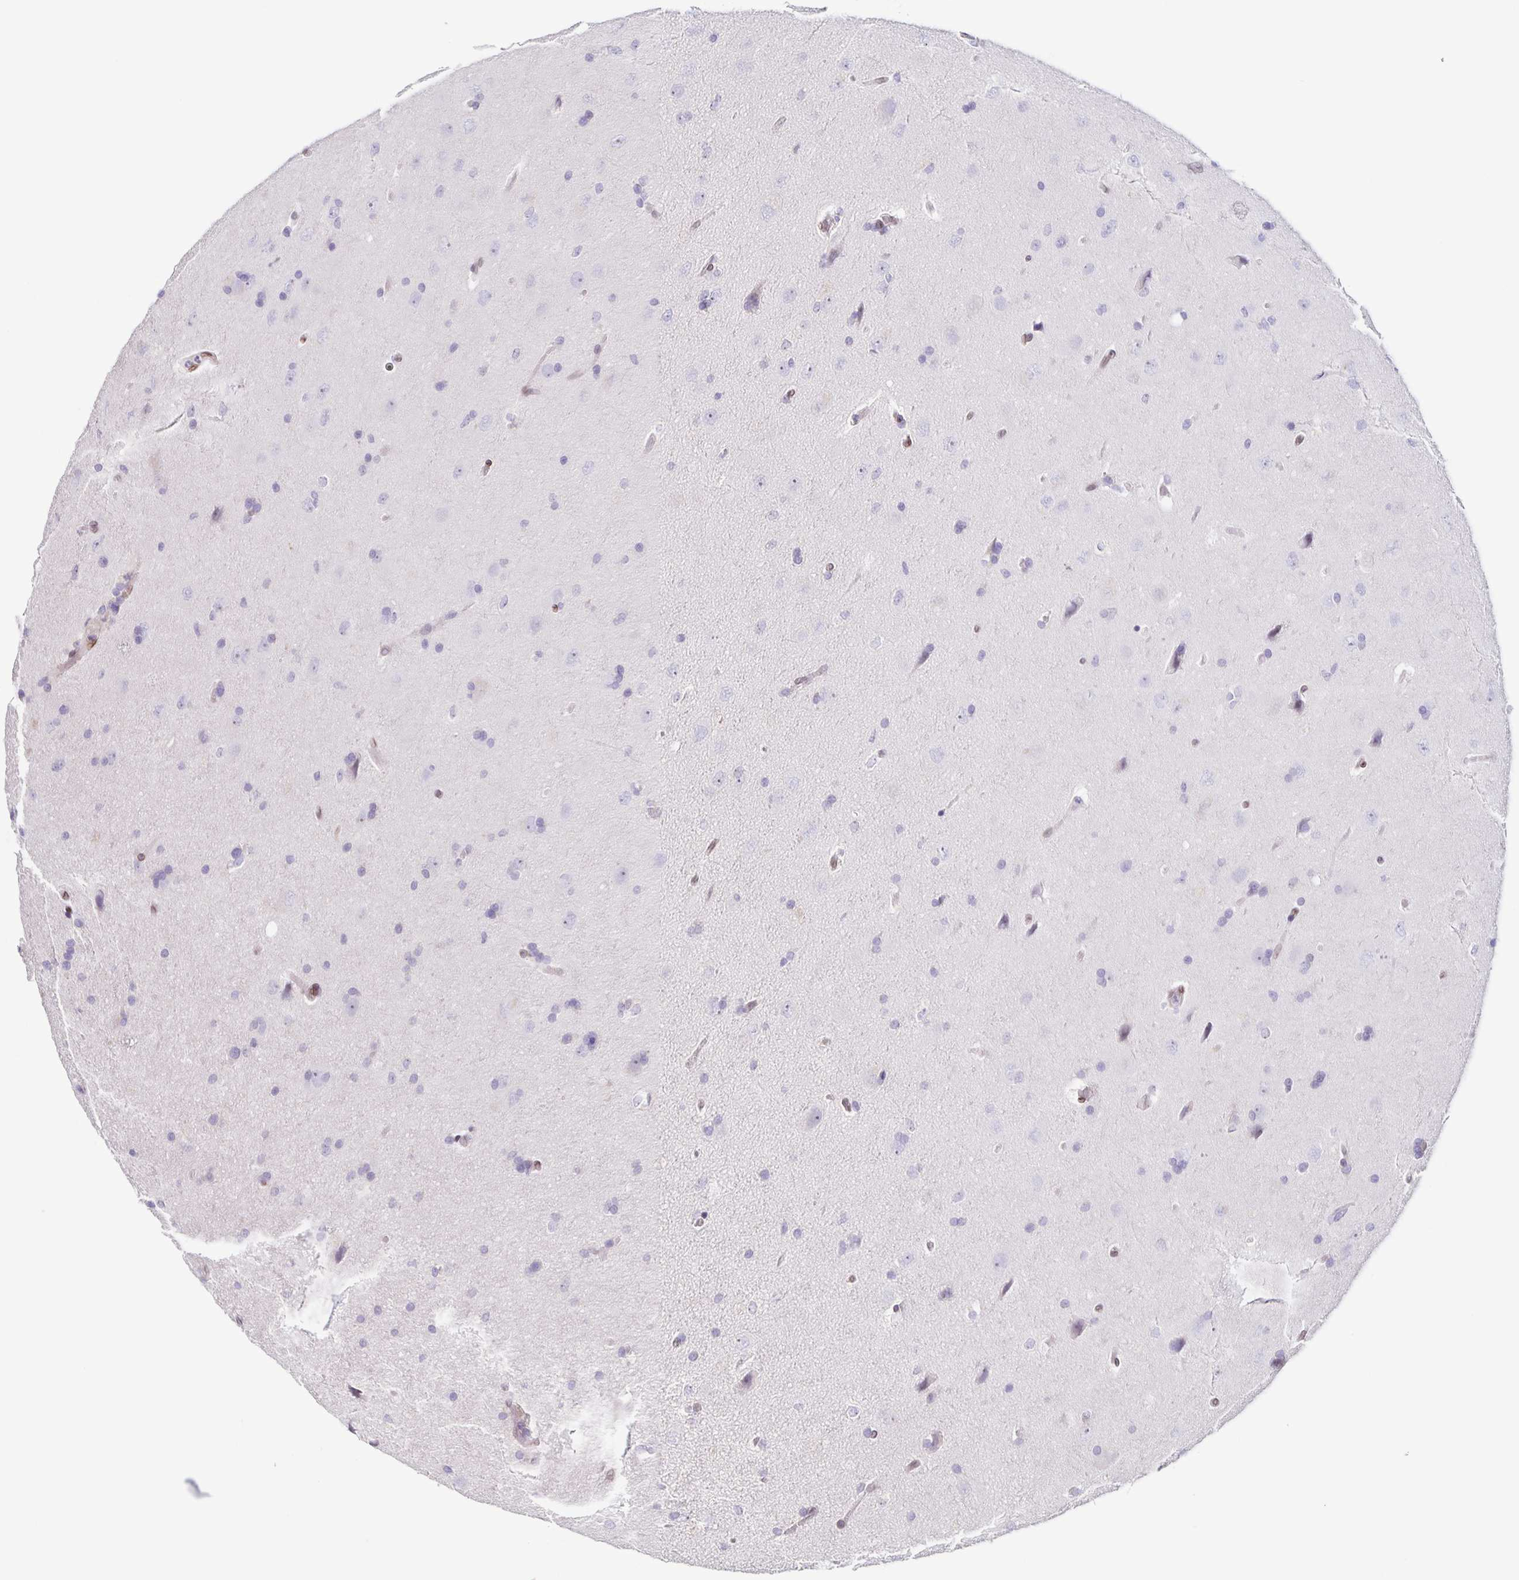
{"staining": {"intensity": "negative", "quantity": "none", "location": "none"}, "tissue": "glioma", "cell_type": "Tumor cells", "image_type": "cancer", "snomed": [{"axis": "morphology", "description": "Glioma, malignant, Low grade"}, {"axis": "topography", "description": "Brain"}], "caption": "Human glioma stained for a protein using IHC reveals no positivity in tumor cells.", "gene": "SYNE2", "patient": {"sex": "female", "age": 54}}